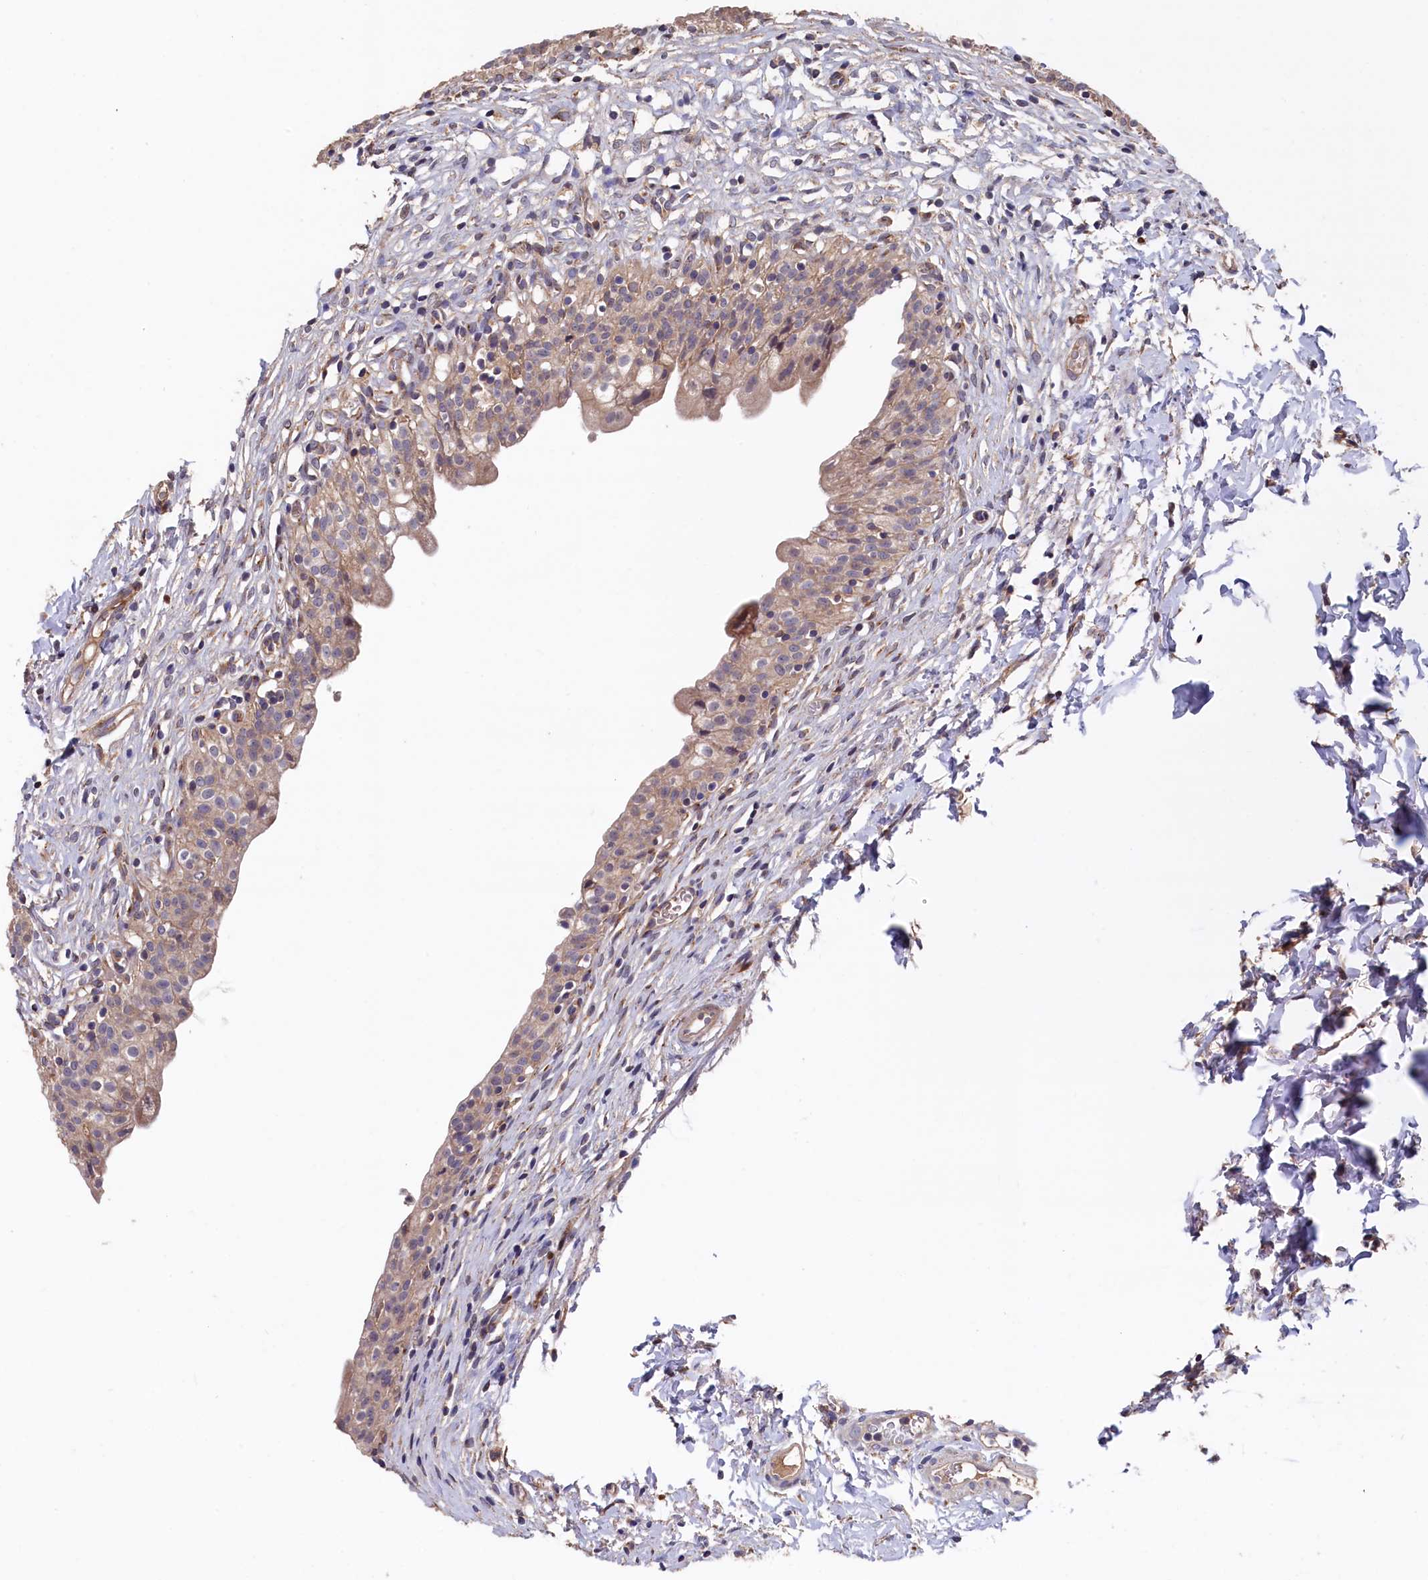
{"staining": {"intensity": "moderate", "quantity": "25%-75%", "location": "cytoplasmic/membranous"}, "tissue": "urinary bladder", "cell_type": "Urothelial cells", "image_type": "normal", "snomed": [{"axis": "morphology", "description": "Normal tissue, NOS"}, {"axis": "topography", "description": "Urinary bladder"}], "caption": "Immunohistochemistry (IHC) of unremarkable human urinary bladder reveals medium levels of moderate cytoplasmic/membranous positivity in about 25%-75% of urothelial cells.", "gene": "SLC12A4", "patient": {"sex": "male", "age": 55}}